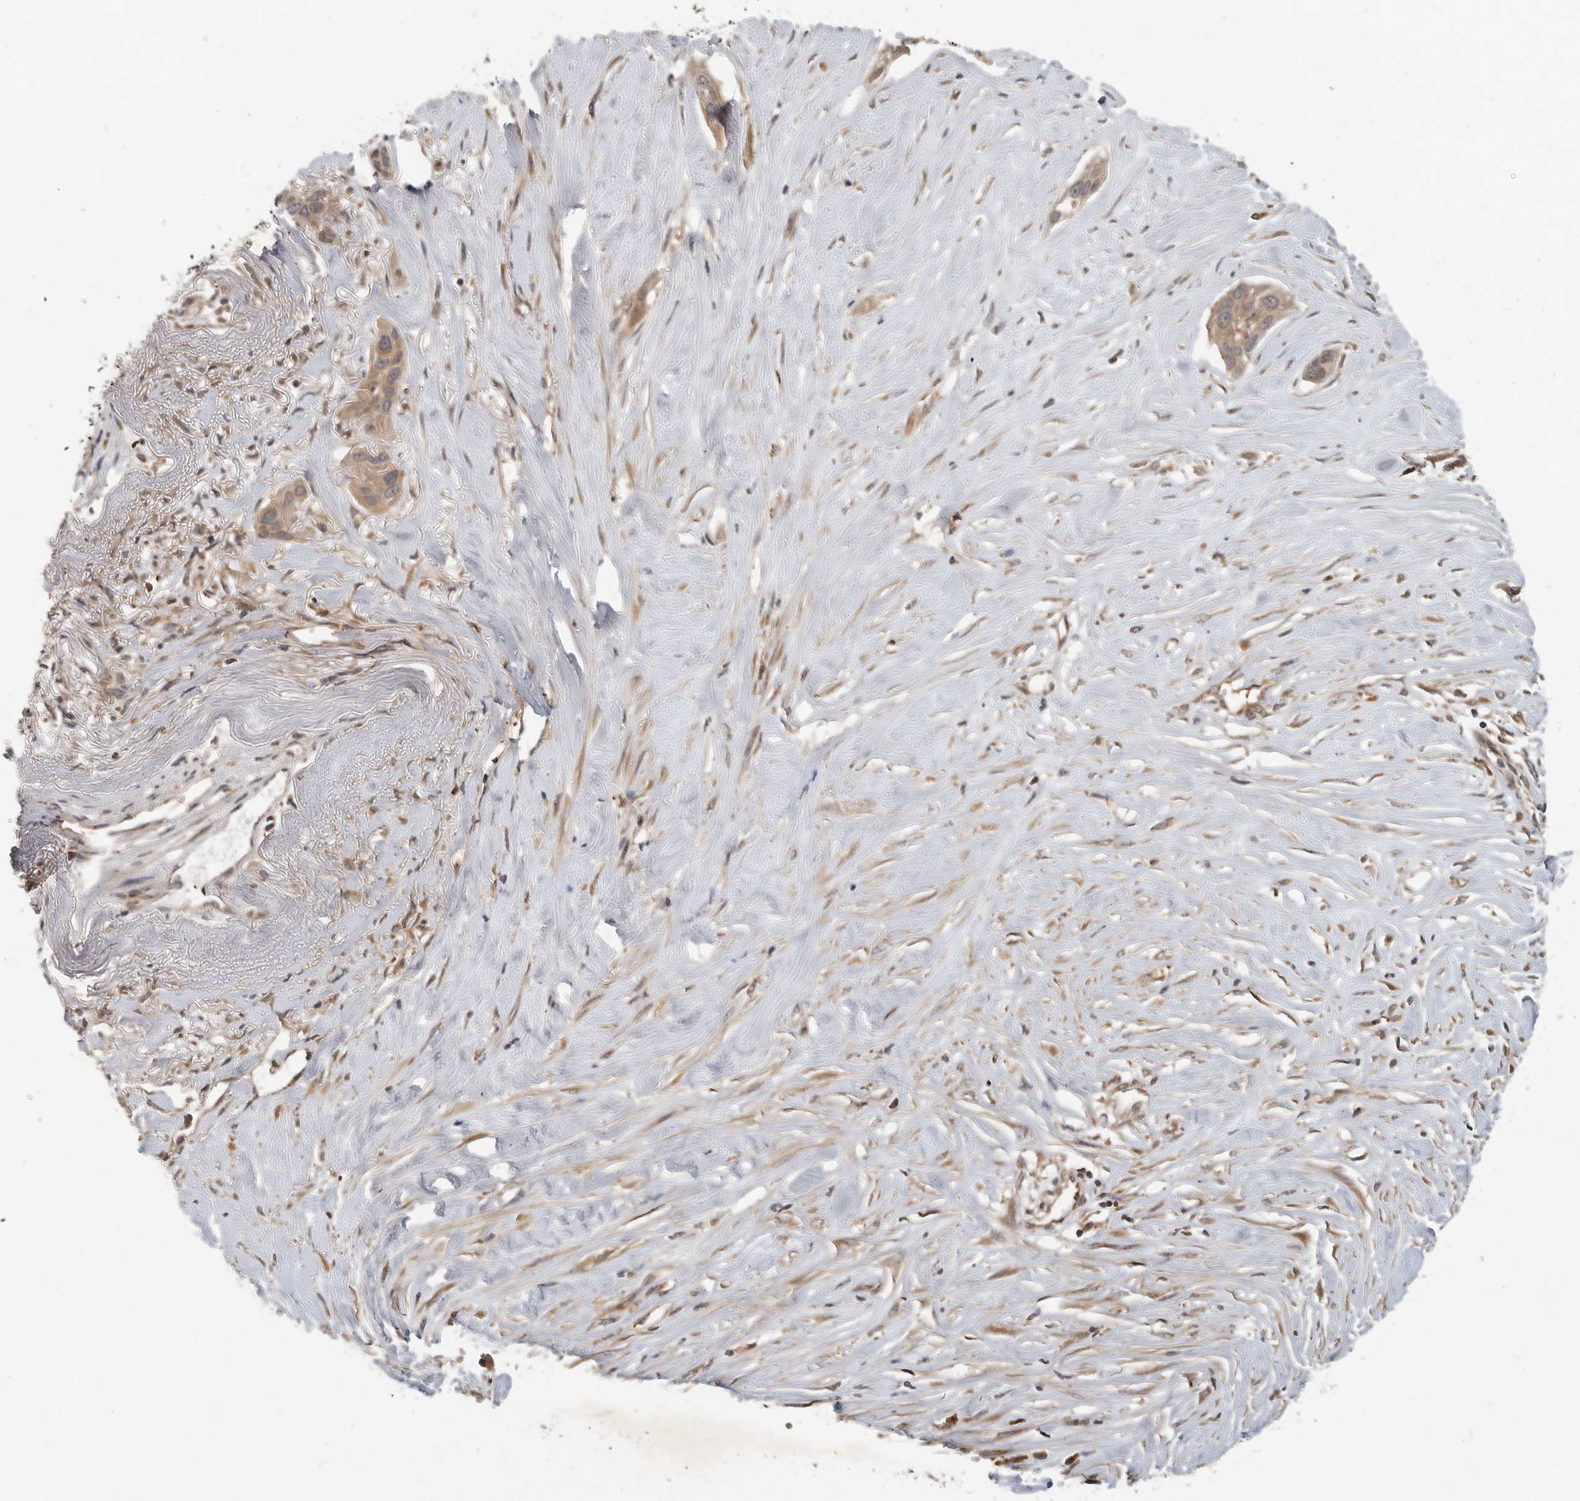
{"staining": {"intensity": "moderate", "quantity": ">75%", "location": "cytoplasmic/membranous"}, "tissue": "pancreatic cancer", "cell_type": "Tumor cells", "image_type": "cancer", "snomed": [{"axis": "morphology", "description": "Adenocarcinoma, NOS"}, {"axis": "topography", "description": "Pancreas"}], "caption": "Protein analysis of pancreatic cancer tissue displays moderate cytoplasmic/membranous staining in approximately >75% of tumor cells.", "gene": "OSBPL9", "patient": {"sex": "female", "age": 60}}